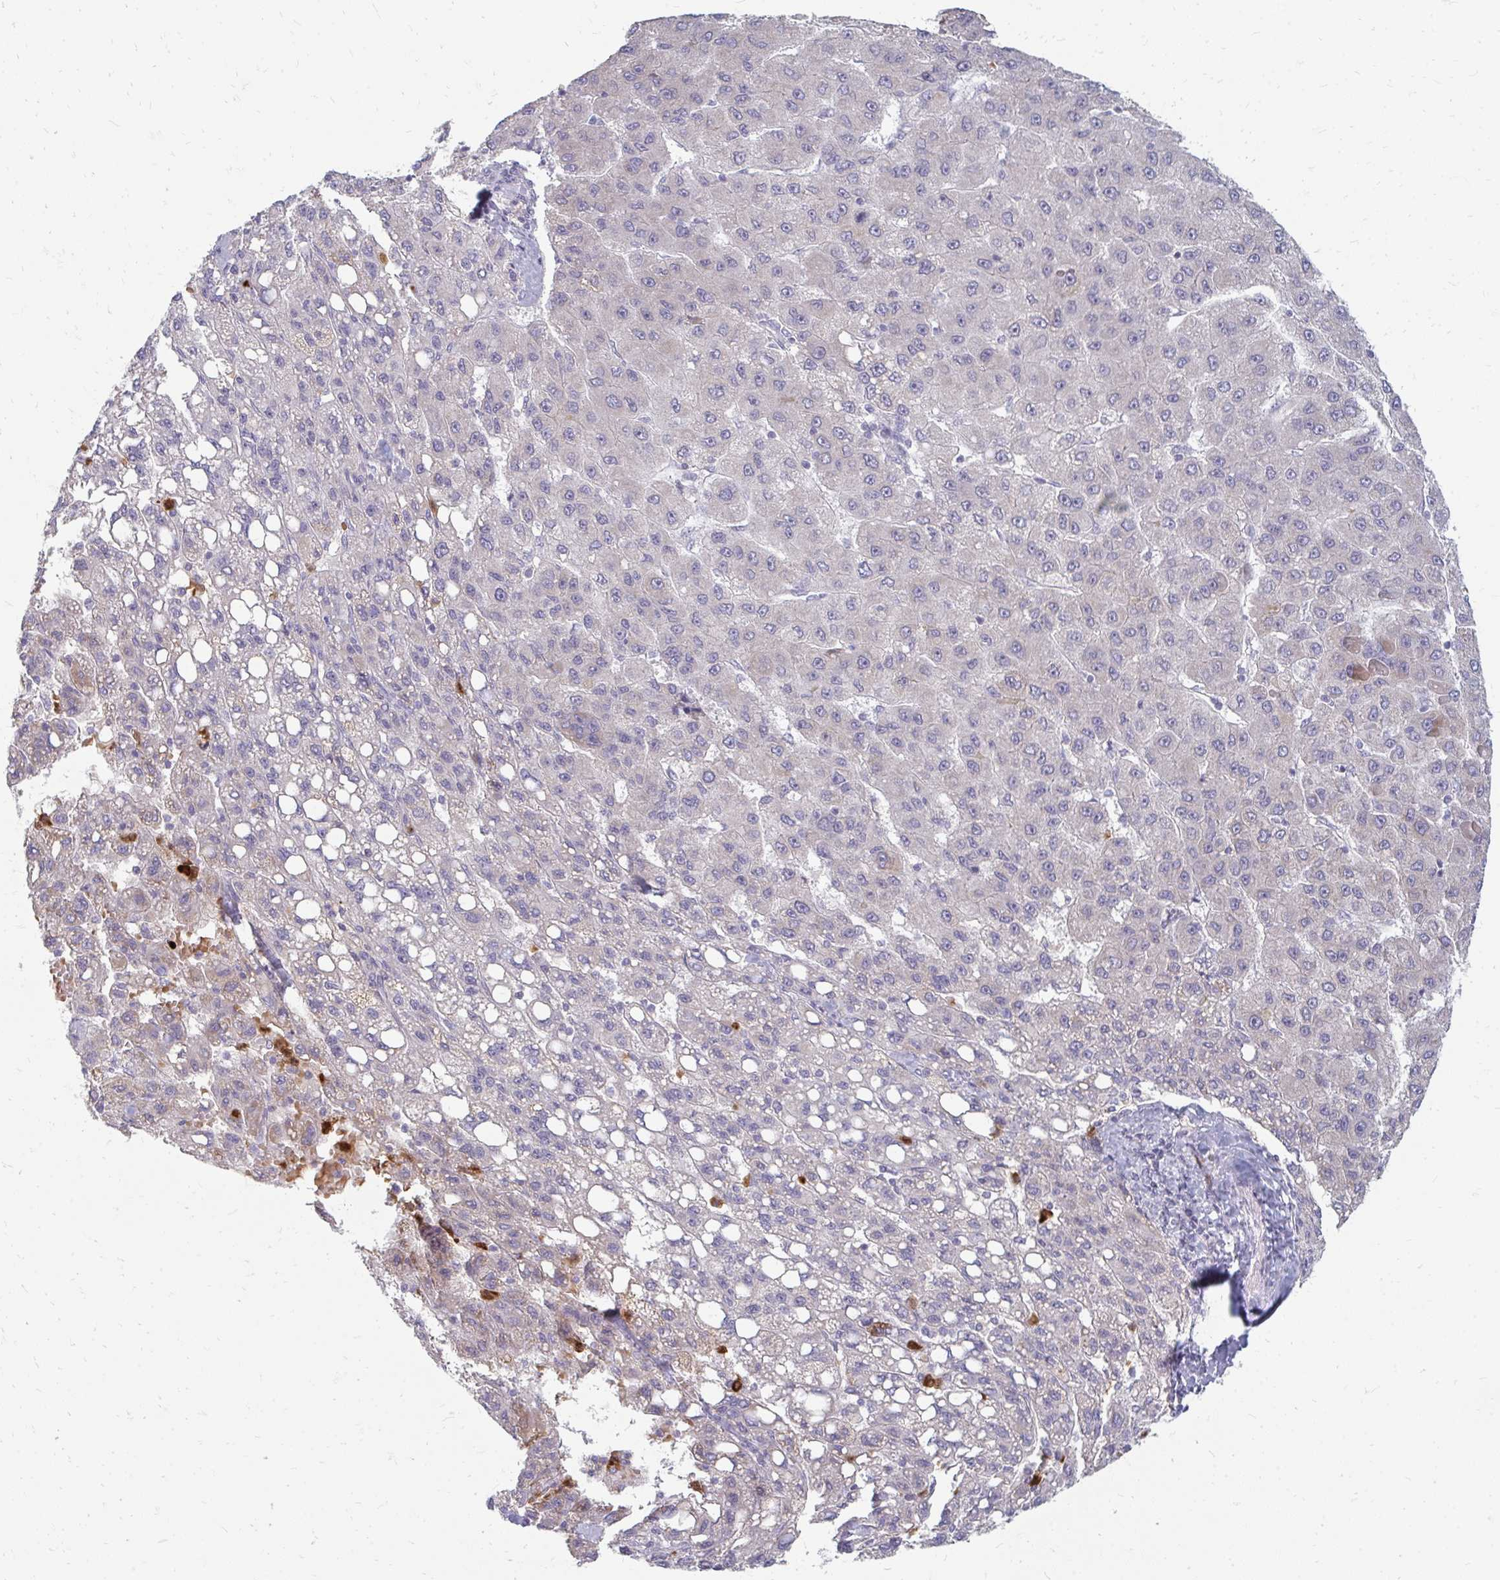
{"staining": {"intensity": "negative", "quantity": "none", "location": "none"}, "tissue": "liver cancer", "cell_type": "Tumor cells", "image_type": "cancer", "snomed": [{"axis": "morphology", "description": "Carcinoma, Hepatocellular, NOS"}, {"axis": "topography", "description": "Liver"}], "caption": "Immunohistochemistry of human hepatocellular carcinoma (liver) reveals no expression in tumor cells.", "gene": "RAB33A", "patient": {"sex": "female", "age": 82}}